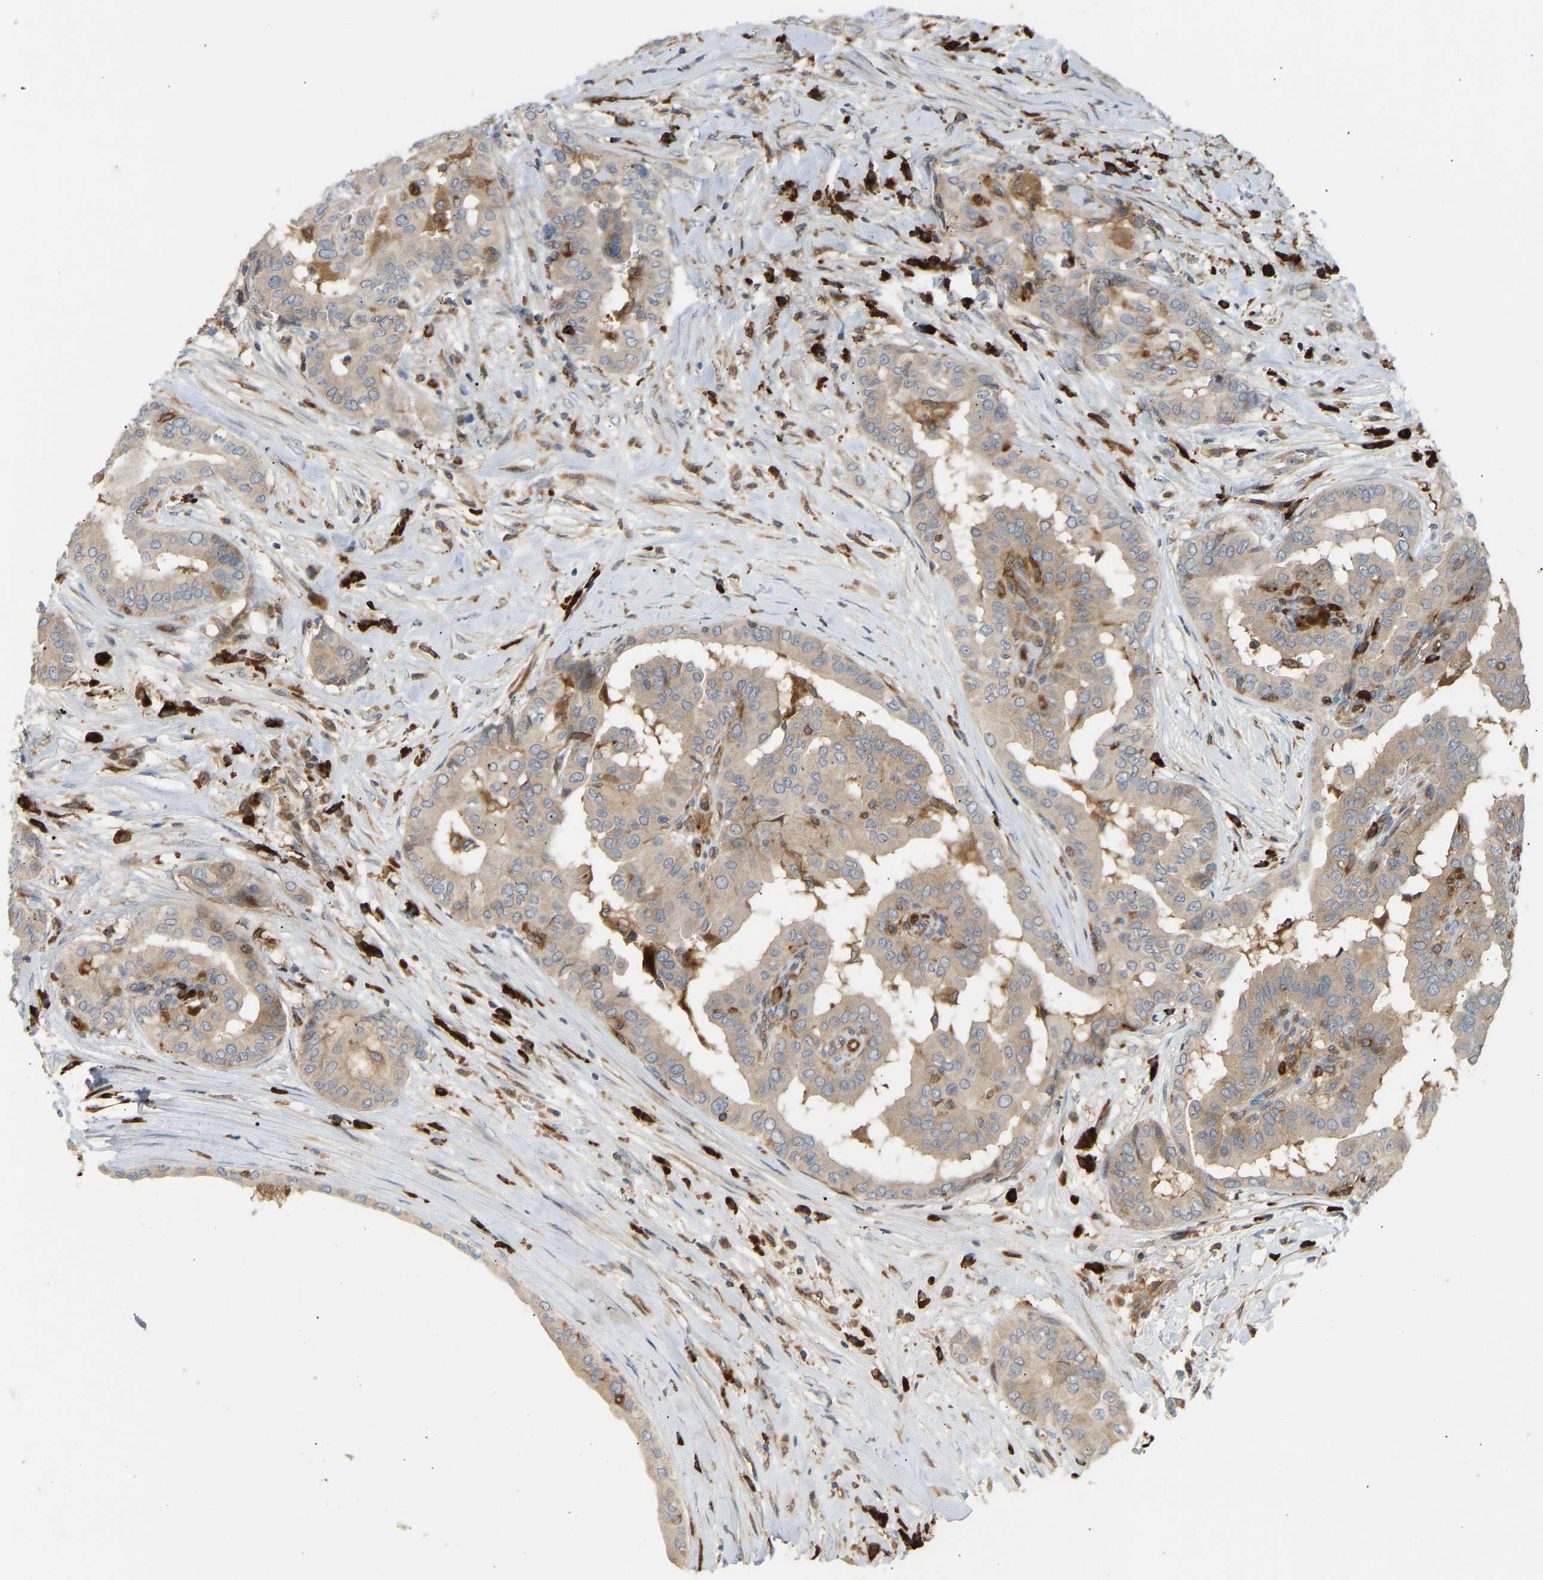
{"staining": {"intensity": "weak", "quantity": "25%-75%", "location": "cytoplasmic/membranous"}, "tissue": "thyroid cancer", "cell_type": "Tumor cells", "image_type": "cancer", "snomed": [{"axis": "morphology", "description": "Papillary adenocarcinoma, NOS"}, {"axis": "topography", "description": "Thyroid gland"}], "caption": "Protein expression analysis of human thyroid cancer (papillary adenocarcinoma) reveals weak cytoplasmic/membranous staining in about 25%-75% of tumor cells.", "gene": "PLCG2", "patient": {"sex": "male", "age": 33}}